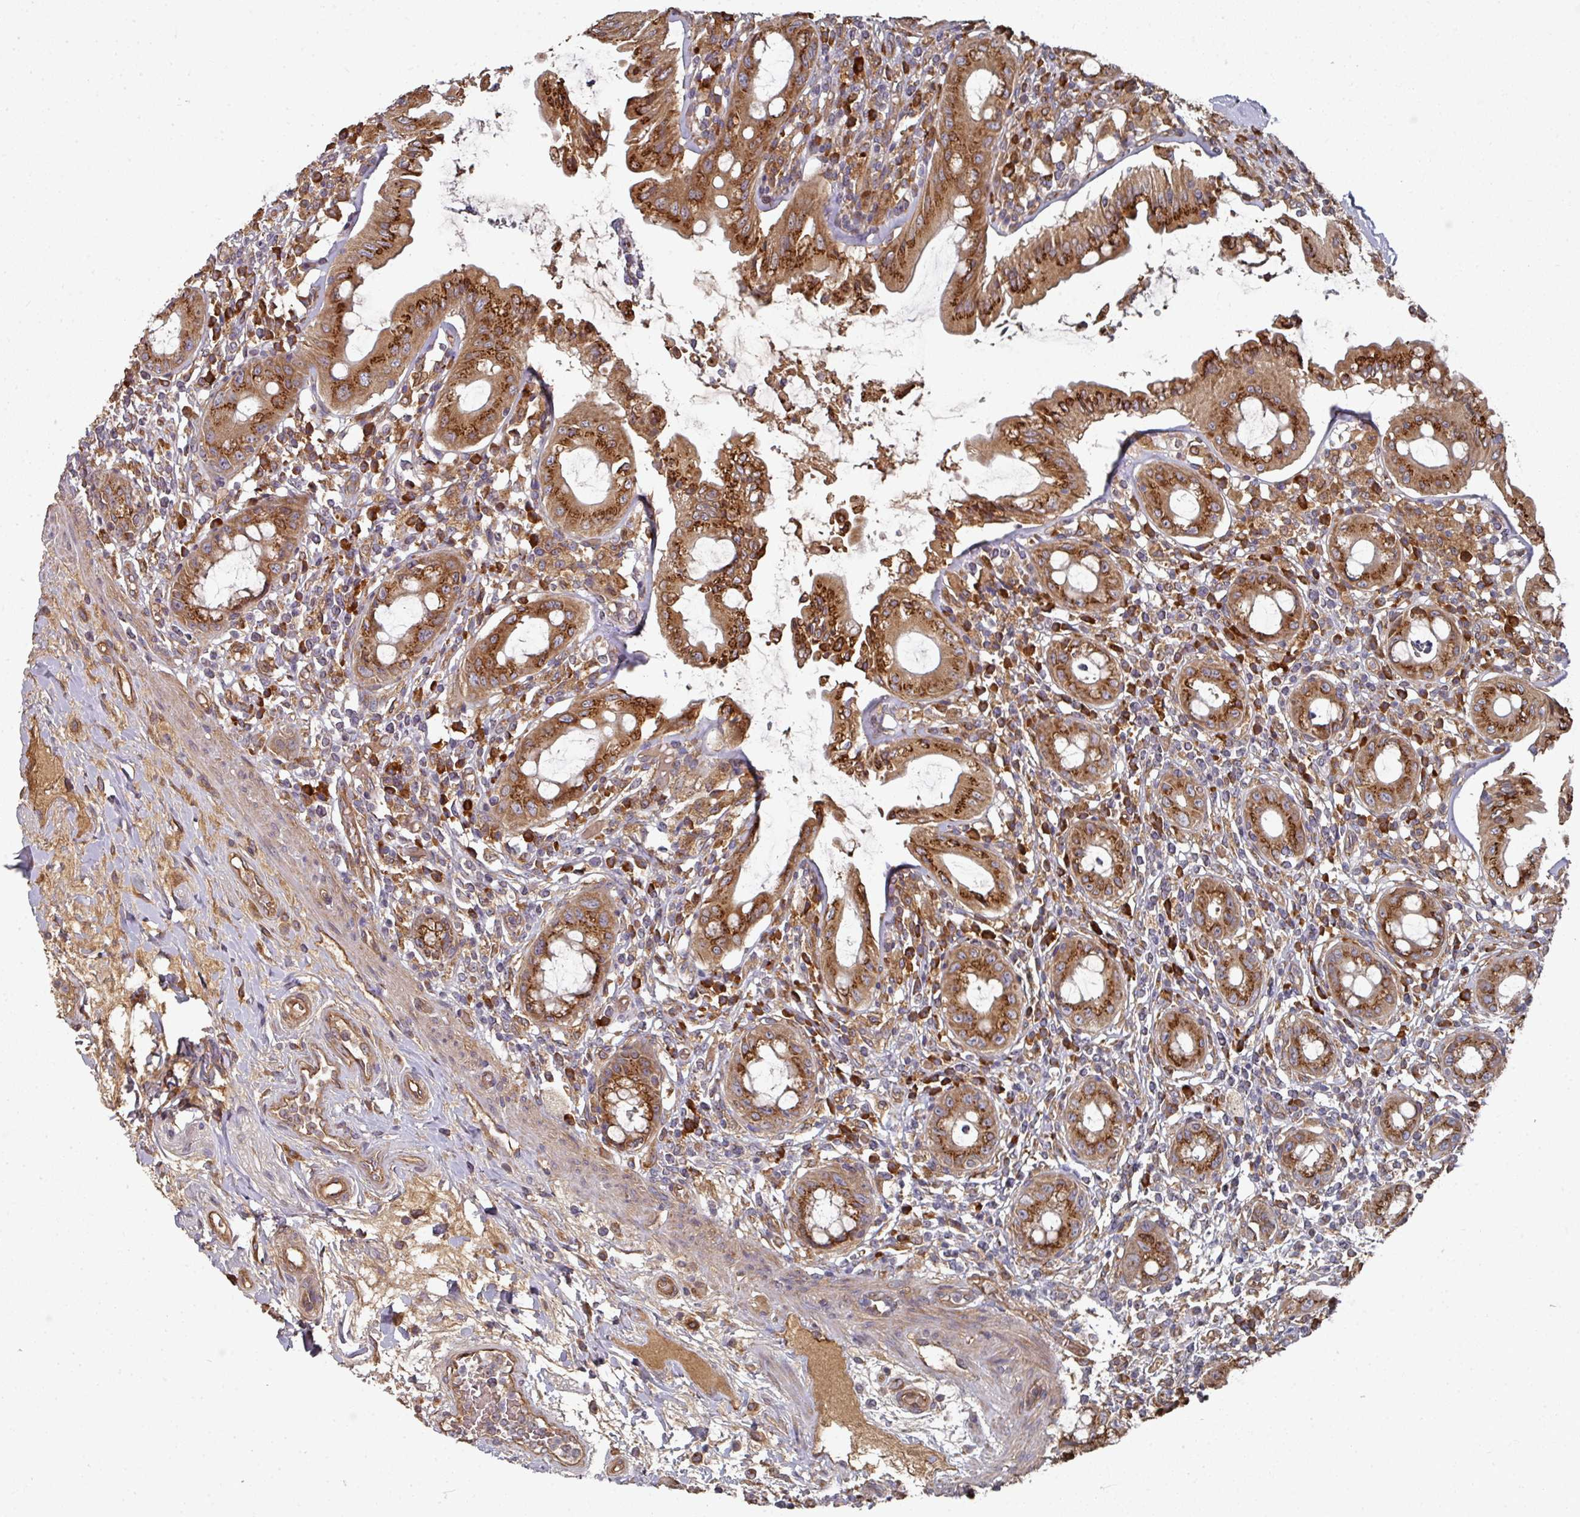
{"staining": {"intensity": "strong", "quantity": ">75%", "location": "cytoplasmic/membranous"}, "tissue": "rectum", "cell_type": "Glandular cells", "image_type": "normal", "snomed": [{"axis": "morphology", "description": "Normal tissue, NOS"}, {"axis": "topography", "description": "Rectum"}], "caption": "High-power microscopy captured an immunohistochemistry (IHC) image of benign rectum, revealing strong cytoplasmic/membranous staining in approximately >75% of glandular cells.", "gene": "EDEM2", "patient": {"sex": "female", "age": 57}}